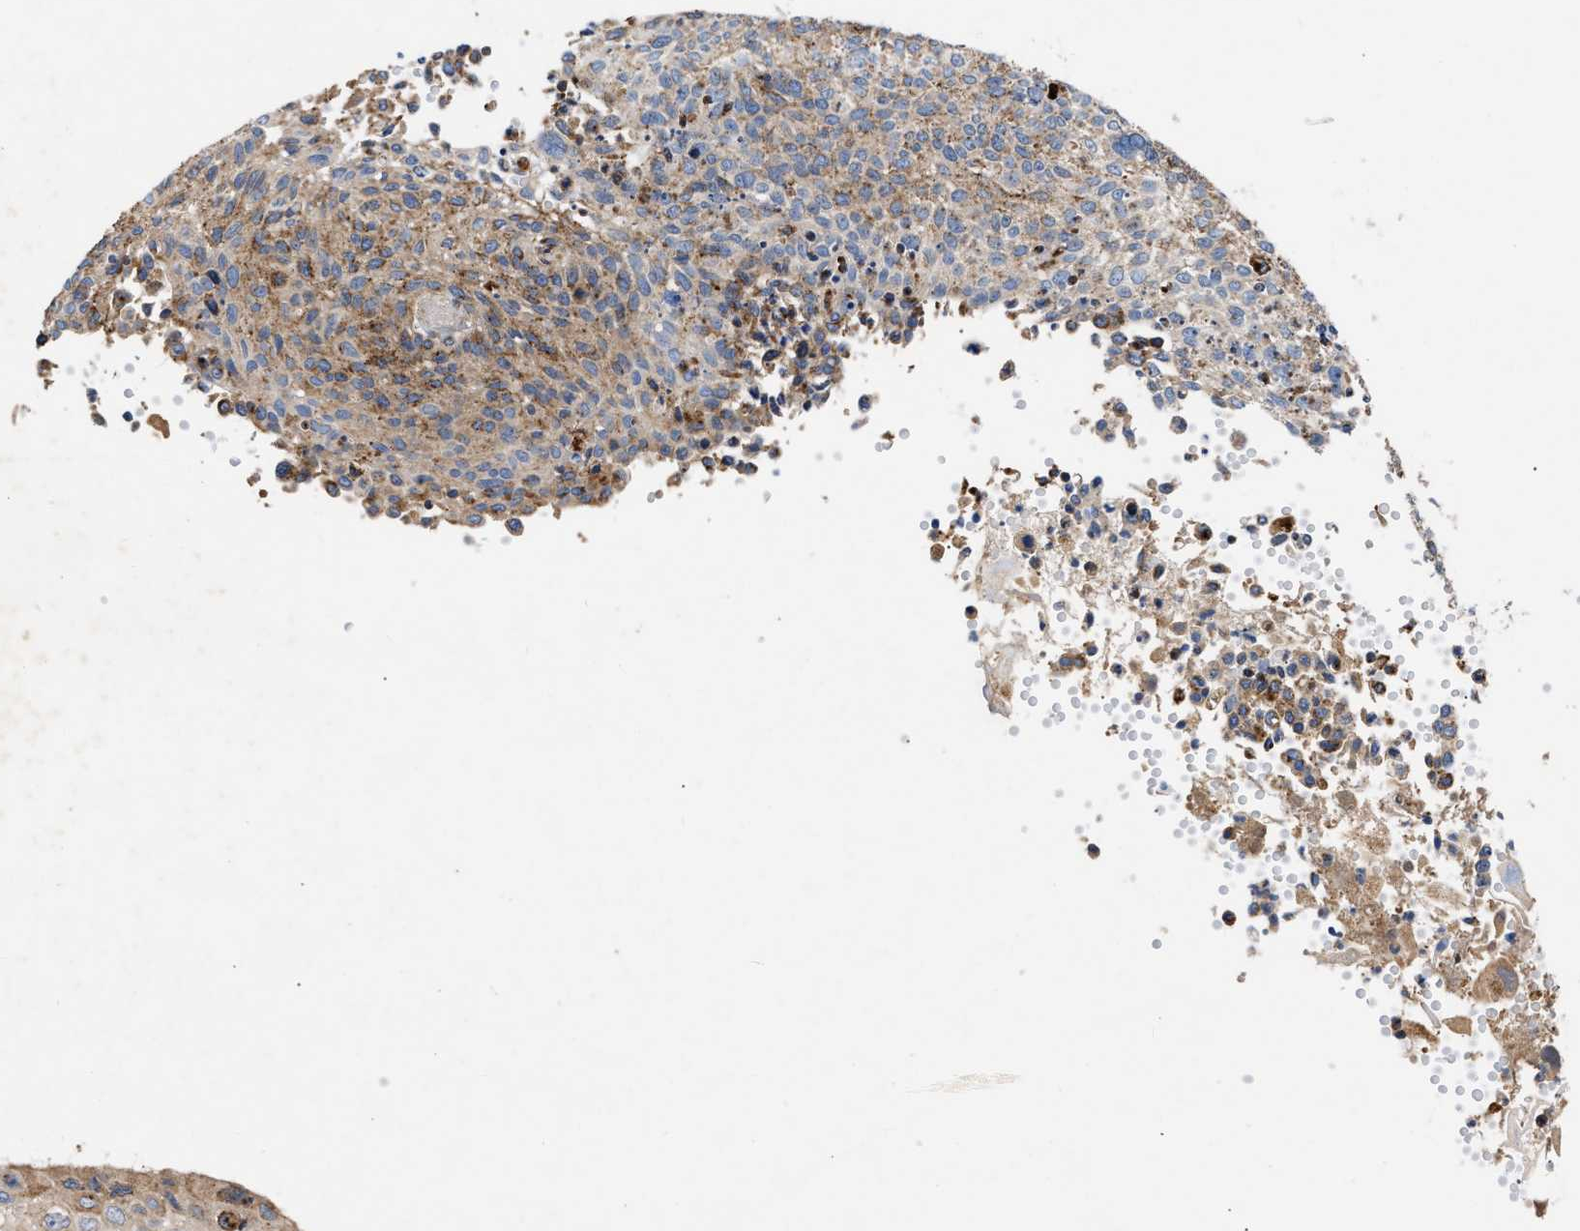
{"staining": {"intensity": "moderate", "quantity": ">75%", "location": "cytoplasmic/membranous"}, "tissue": "cervical cancer", "cell_type": "Tumor cells", "image_type": "cancer", "snomed": [{"axis": "morphology", "description": "Squamous cell carcinoma, NOS"}, {"axis": "topography", "description": "Cervix"}], "caption": "Immunohistochemistry image of neoplastic tissue: cervical squamous cell carcinoma stained using immunohistochemistry (IHC) exhibits medium levels of moderate protein expression localized specifically in the cytoplasmic/membranous of tumor cells, appearing as a cytoplasmic/membranous brown color.", "gene": "CCDC146", "patient": {"sex": "female", "age": 70}}